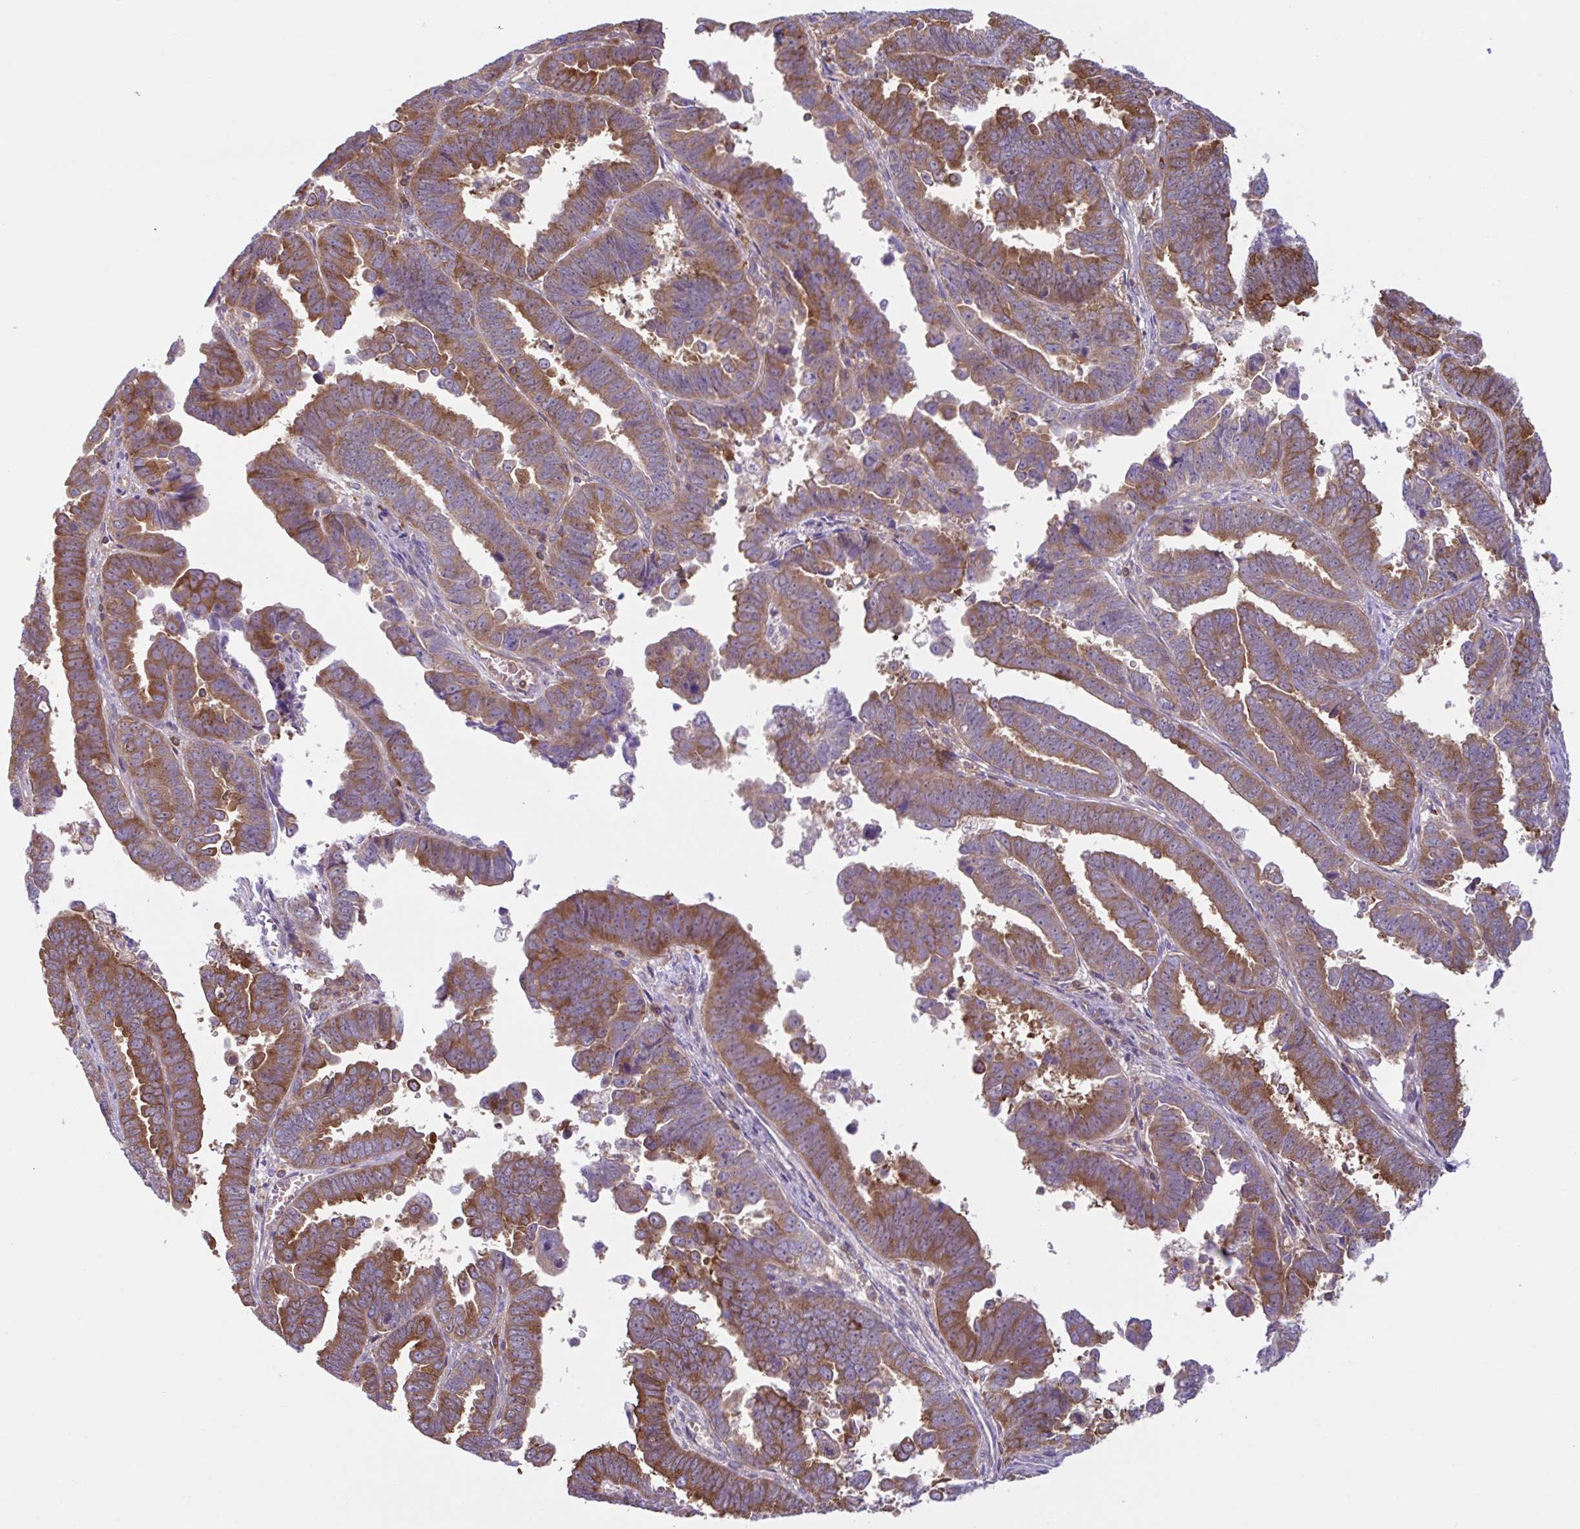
{"staining": {"intensity": "moderate", "quantity": ">75%", "location": "cytoplasmic/membranous"}, "tissue": "endometrial cancer", "cell_type": "Tumor cells", "image_type": "cancer", "snomed": [{"axis": "morphology", "description": "Adenocarcinoma, NOS"}, {"axis": "topography", "description": "Endometrium"}], "caption": "About >75% of tumor cells in endometrial cancer show moderate cytoplasmic/membranous protein positivity as visualized by brown immunohistochemical staining.", "gene": "TSC22D3", "patient": {"sex": "female", "age": 75}}